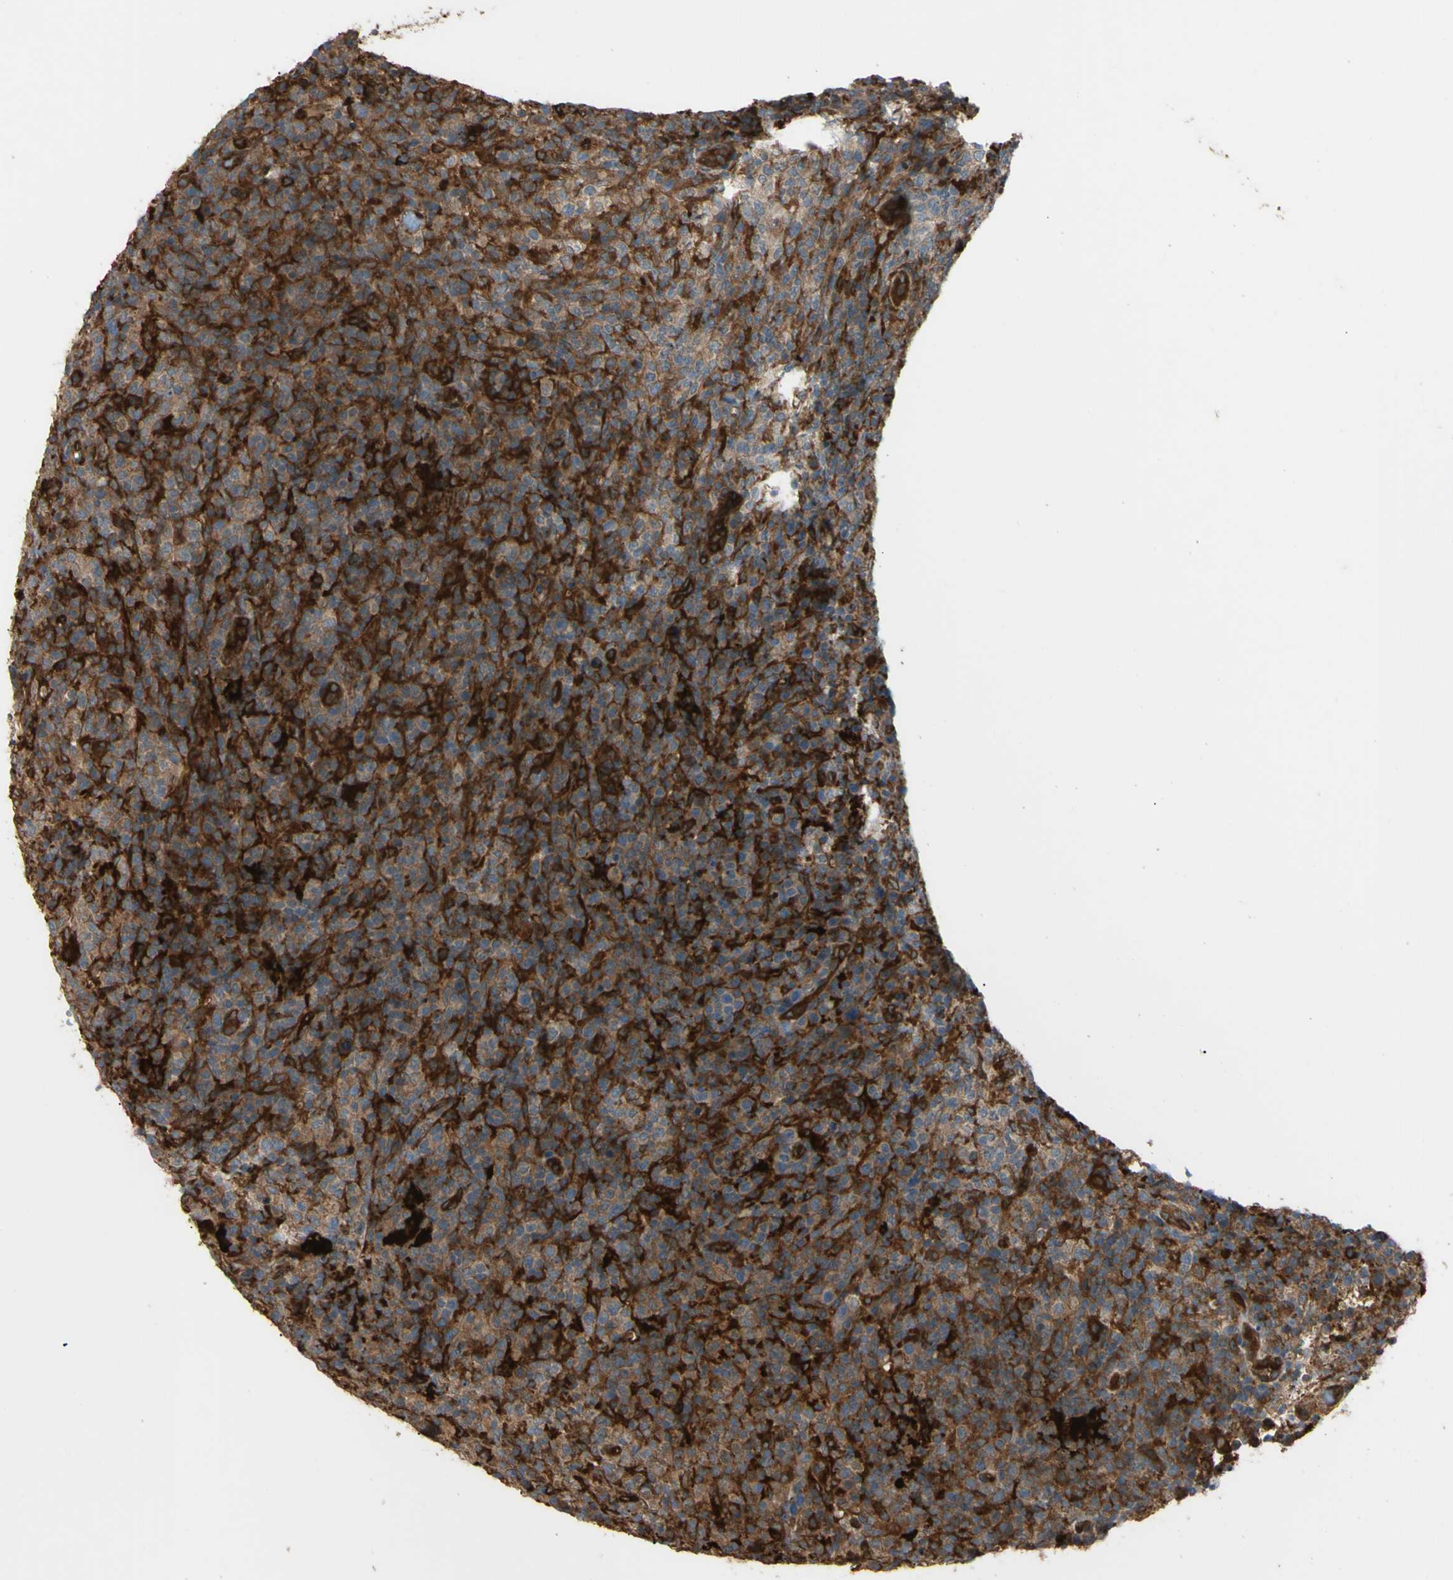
{"staining": {"intensity": "moderate", "quantity": ">75%", "location": "cytoplasmic/membranous"}, "tissue": "lymphoma", "cell_type": "Tumor cells", "image_type": "cancer", "snomed": [{"axis": "morphology", "description": "Malignant lymphoma, non-Hodgkin's type, High grade"}, {"axis": "topography", "description": "Lymph node"}], "caption": "The immunohistochemical stain highlights moderate cytoplasmic/membranous expression in tumor cells of high-grade malignant lymphoma, non-Hodgkin's type tissue.", "gene": "PTPN12", "patient": {"sex": "female", "age": 76}}